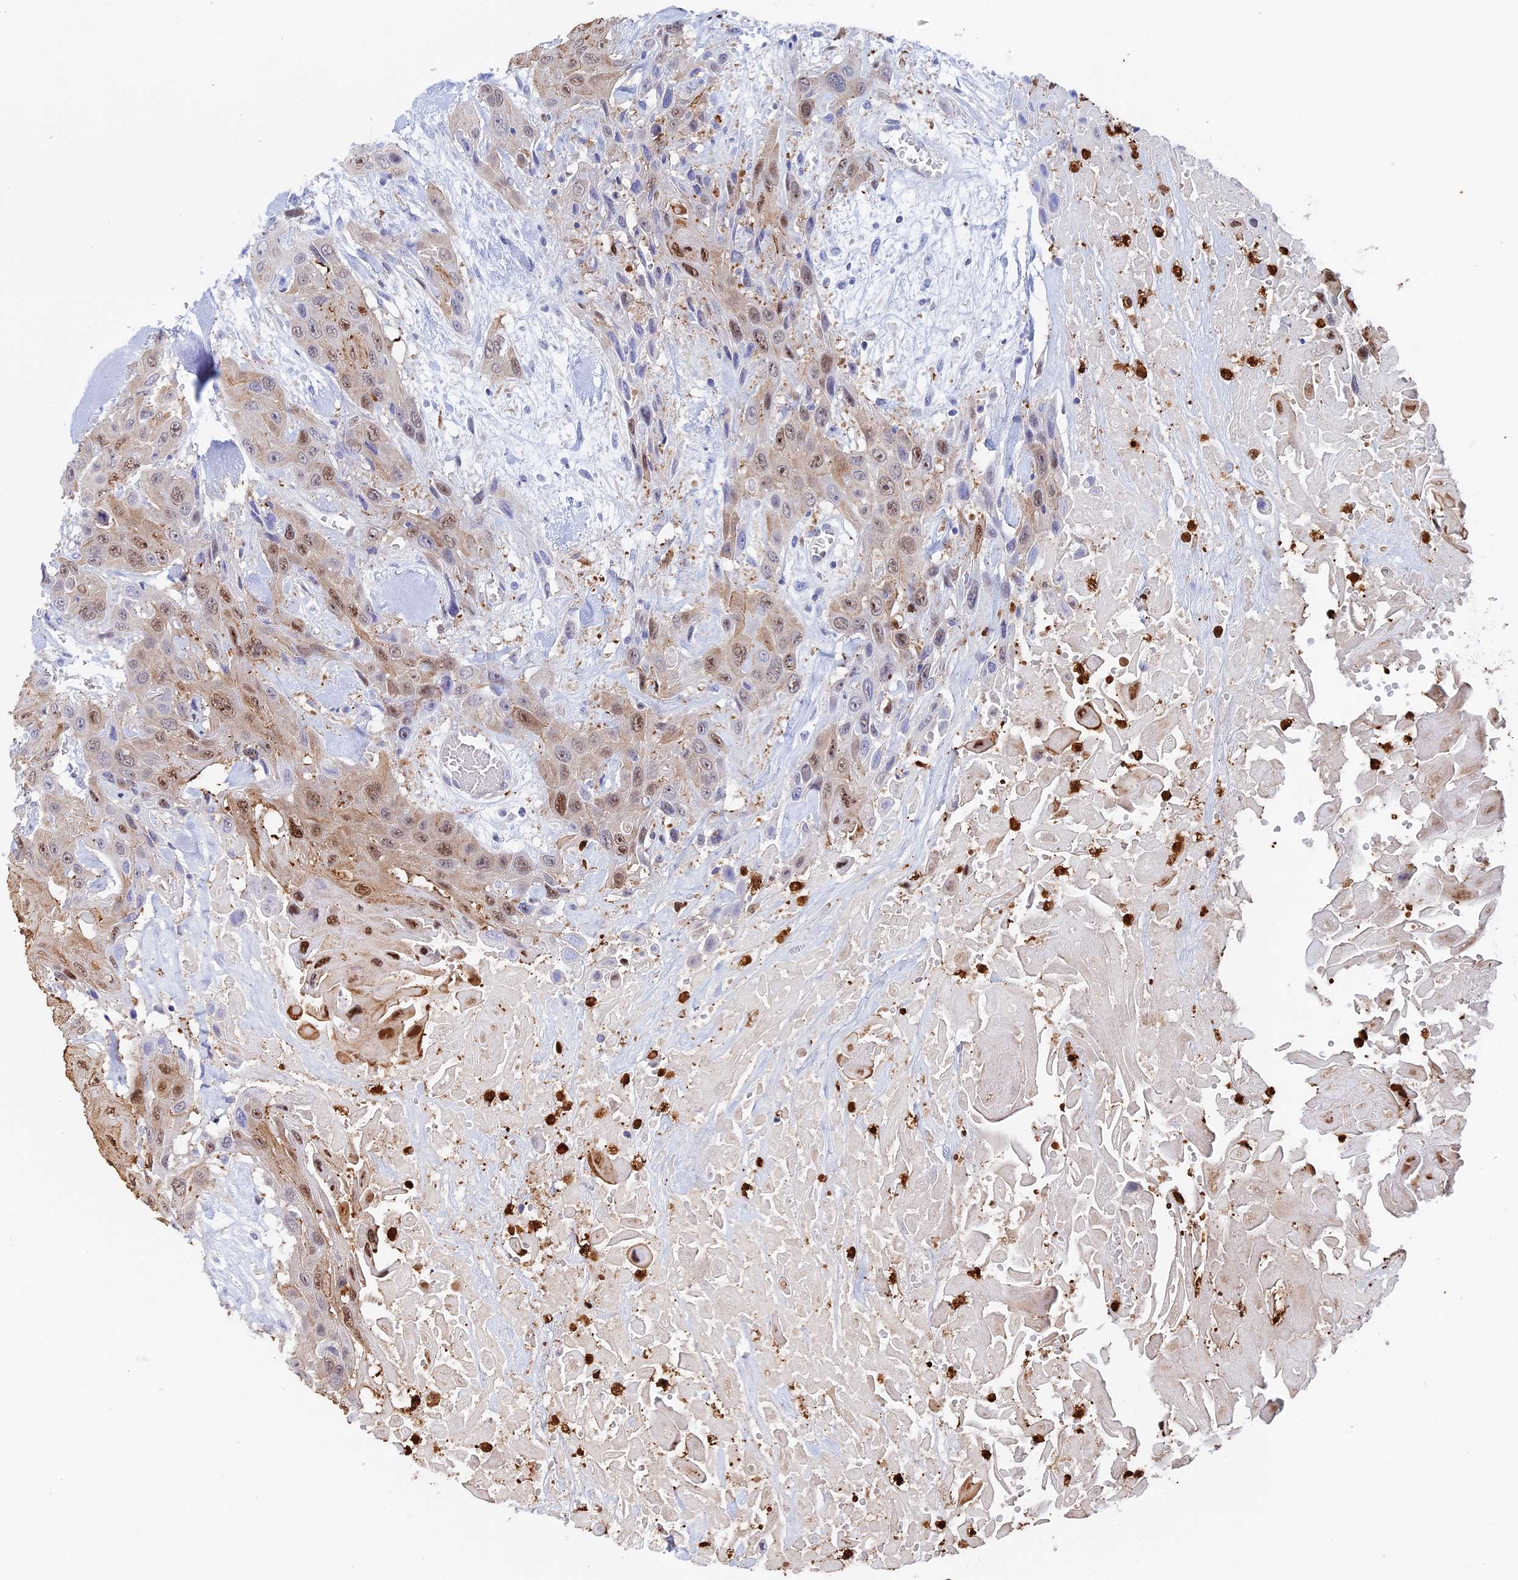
{"staining": {"intensity": "moderate", "quantity": "25%-75%", "location": "nuclear"}, "tissue": "head and neck cancer", "cell_type": "Tumor cells", "image_type": "cancer", "snomed": [{"axis": "morphology", "description": "Squamous cell carcinoma, NOS"}, {"axis": "topography", "description": "Head-Neck"}], "caption": "IHC staining of squamous cell carcinoma (head and neck), which demonstrates medium levels of moderate nuclear expression in approximately 25%-75% of tumor cells indicating moderate nuclear protein positivity. The staining was performed using DAB (3,3'-diaminobenzidine) (brown) for protein detection and nuclei were counterstained in hematoxylin (blue).", "gene": "SLC26A1", "patient": {"sex": "male", "age": 81}}